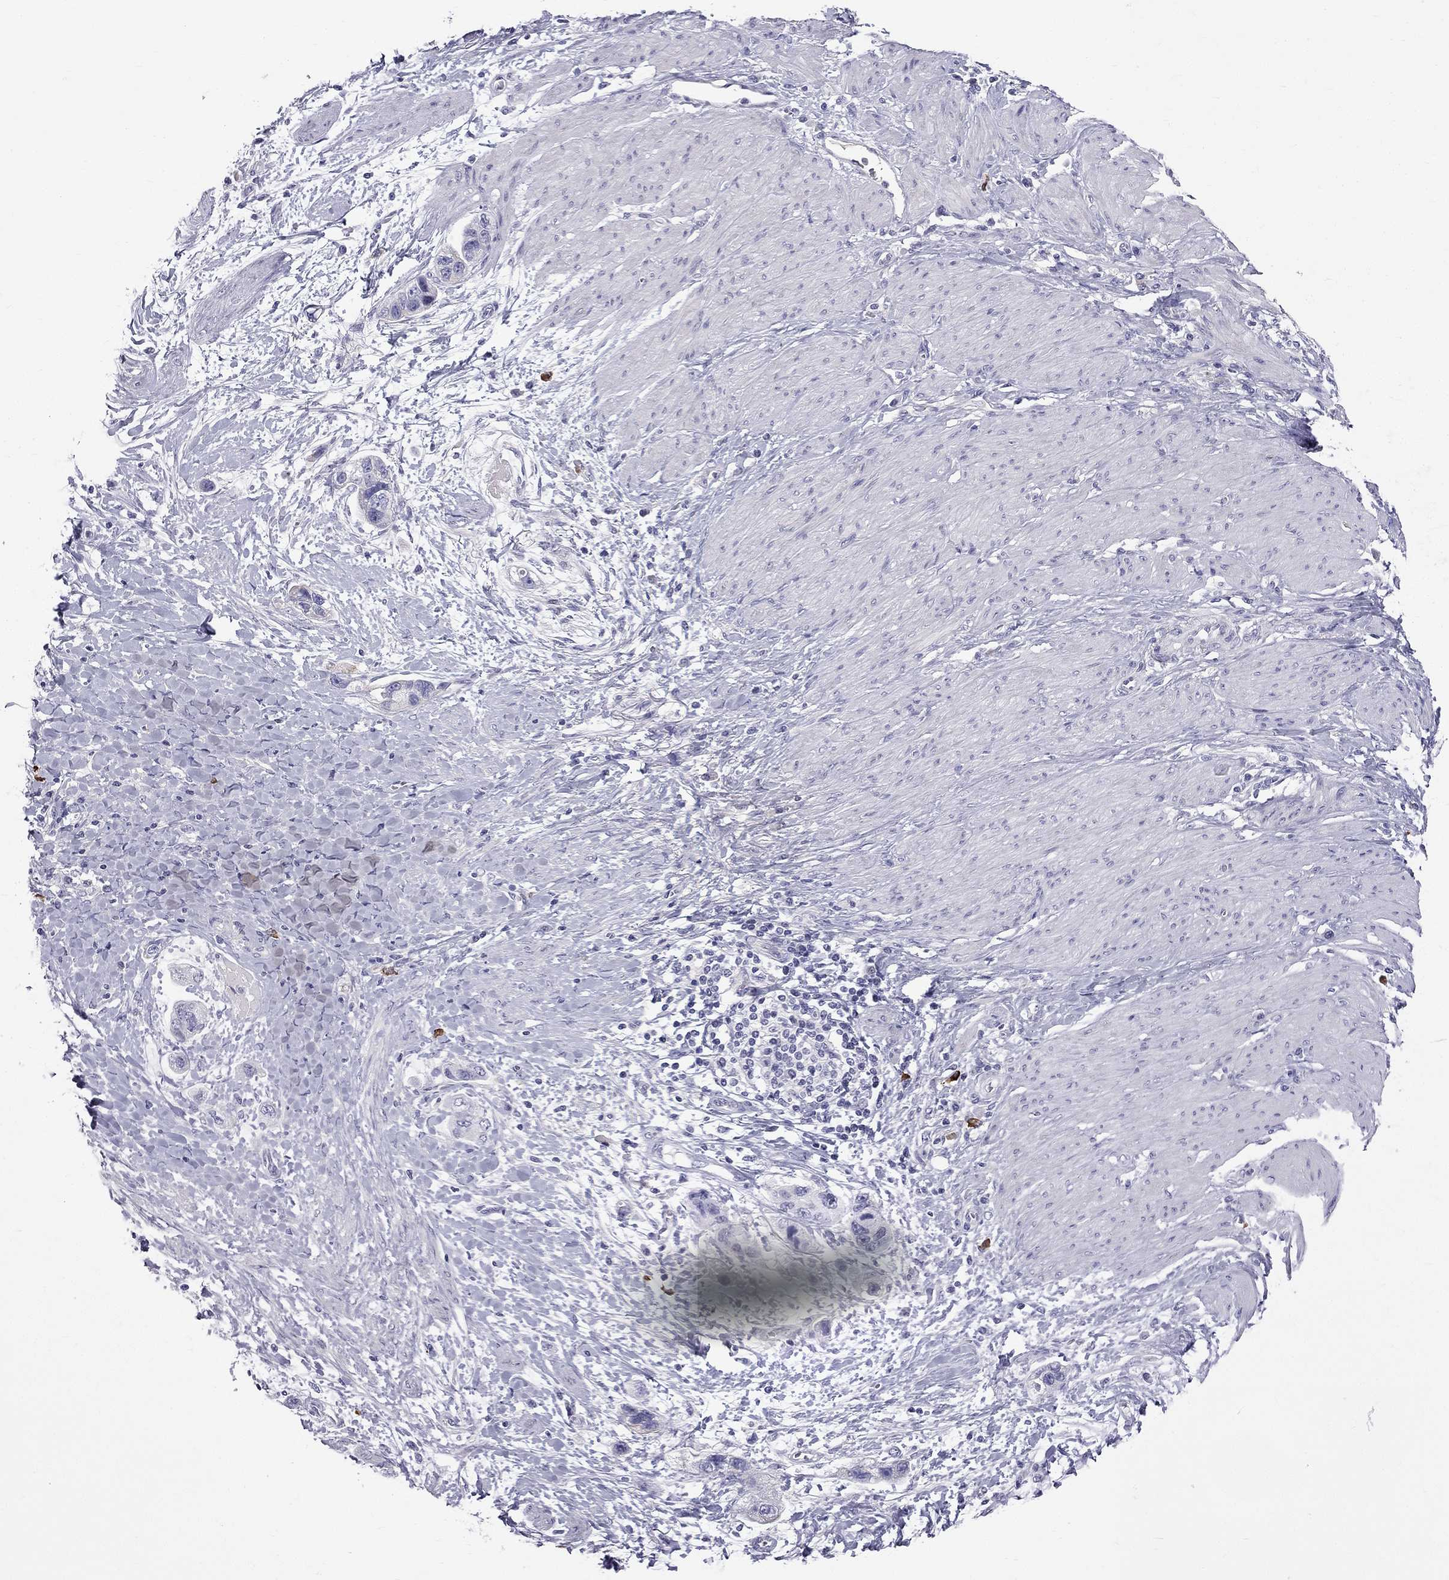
{"staining": {"intensity": "negative", "quantity": "none", "location": "none"}, "tissue": "stomach cancer", "cell_type": "Tumor cells", "image_type": "cancer", "snomed": [{"axis": "morphology", "description": "Adenocarcinoma, NOS"}, {"axis": "topography", "description": "Stomach, lower"}], "caption": "High magnification brightfield microscopy of stomach cancer stained with DAB (3,3'-diaminobenzidine) (brown) and counterstained with hematoxylin (blue): tumor cells show no significant positivity.", "gene": "RTL9", "patient": {"sex": "female", "age": 93}}